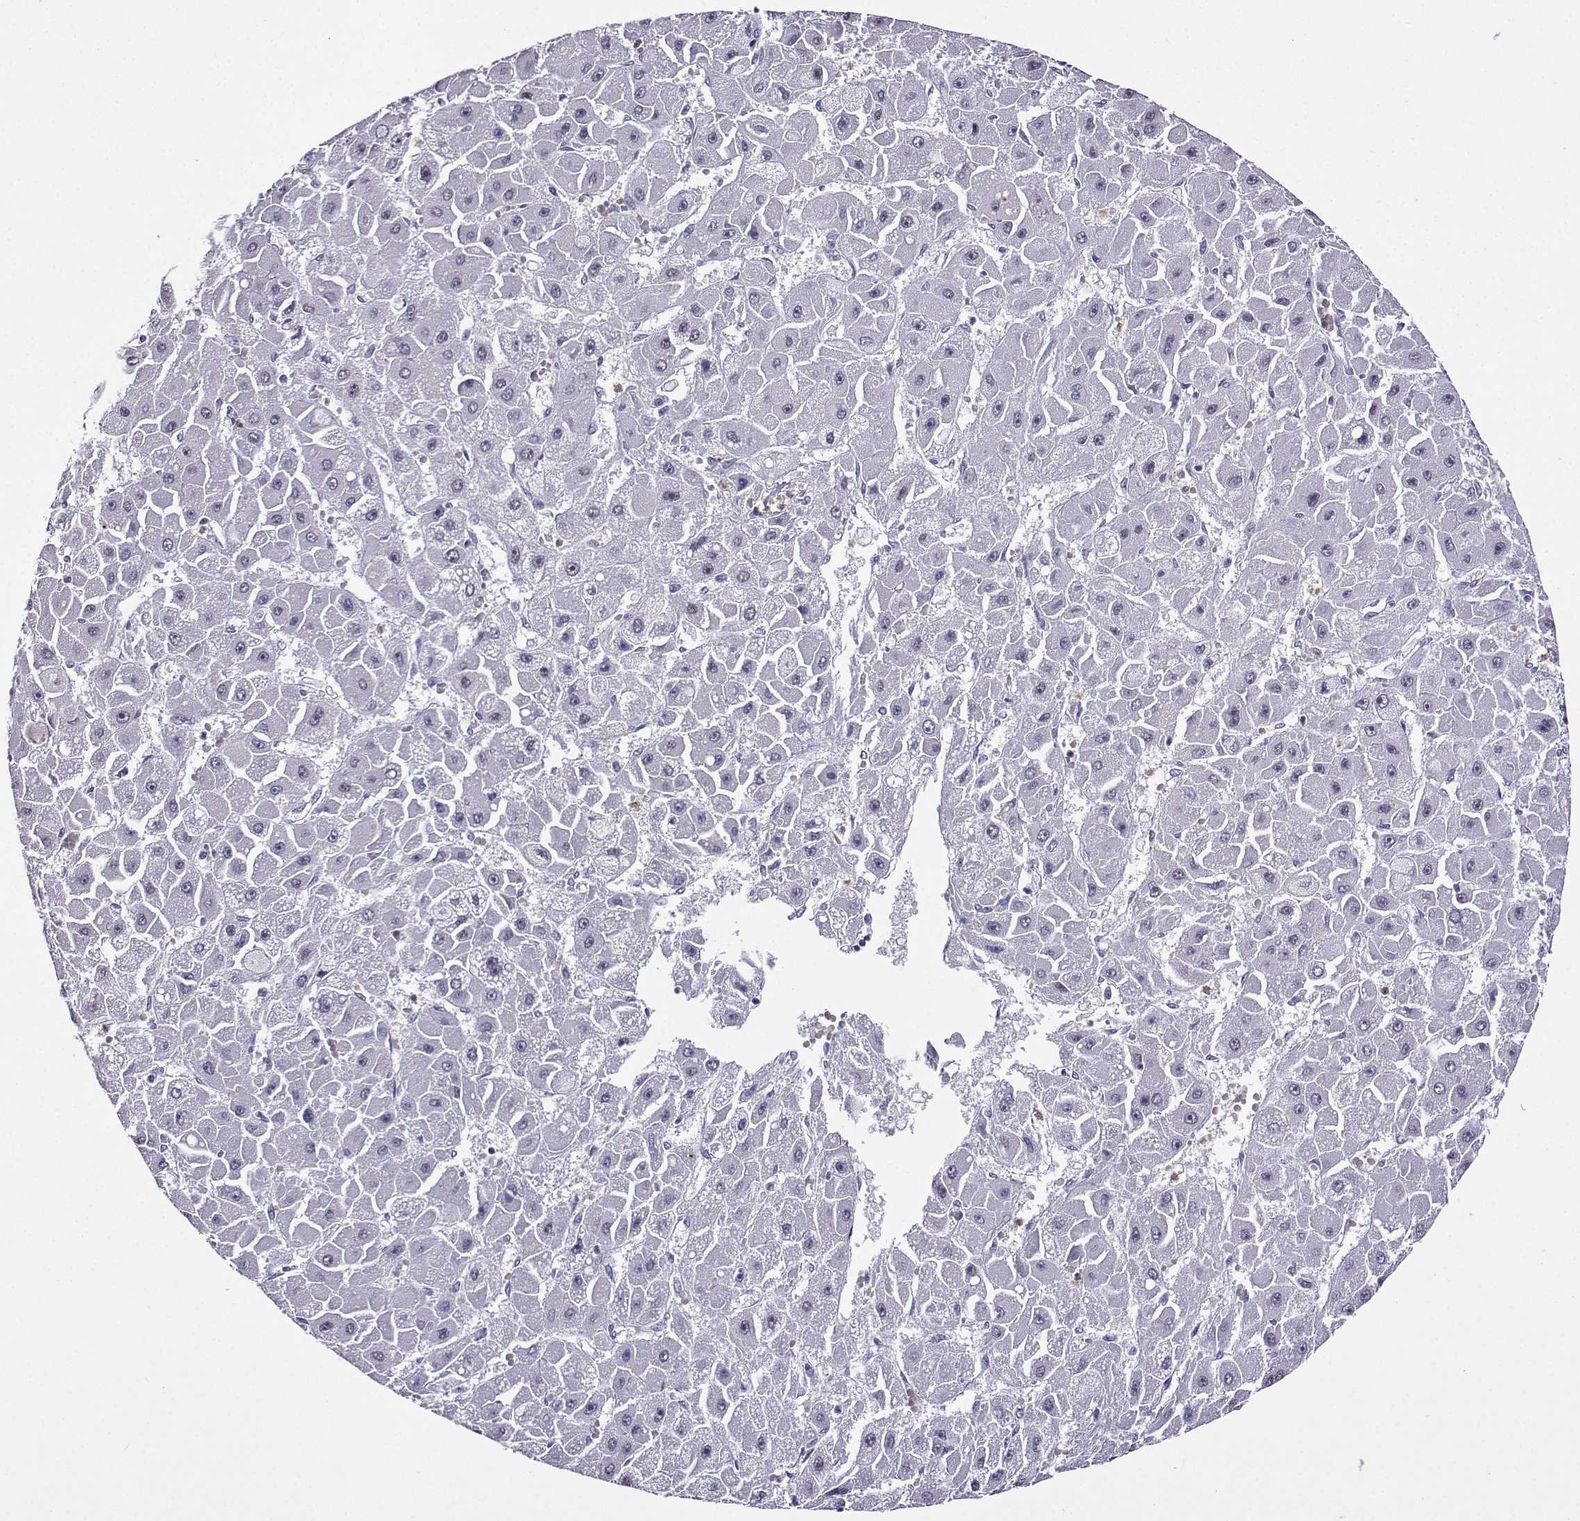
{"staining": {"intensity": "negative", "quantity": "none", "location": "none"}, "tissue": "liver cancer", "cell_type": "Tumor cells", "image_type": "cancer", "snomed": [{"axis": "morphology", "description": "Carcinoma, Hepatocellular, NOS"}, {"axis": "topography", "description": "Liver"}], "caption": "This is an IHC photomicrograph of liver hepatocellular carcinoma. There is no expression in tumor cells.", "gene": "LRFN2", "patient": {"sex": "female", "age": 25}}